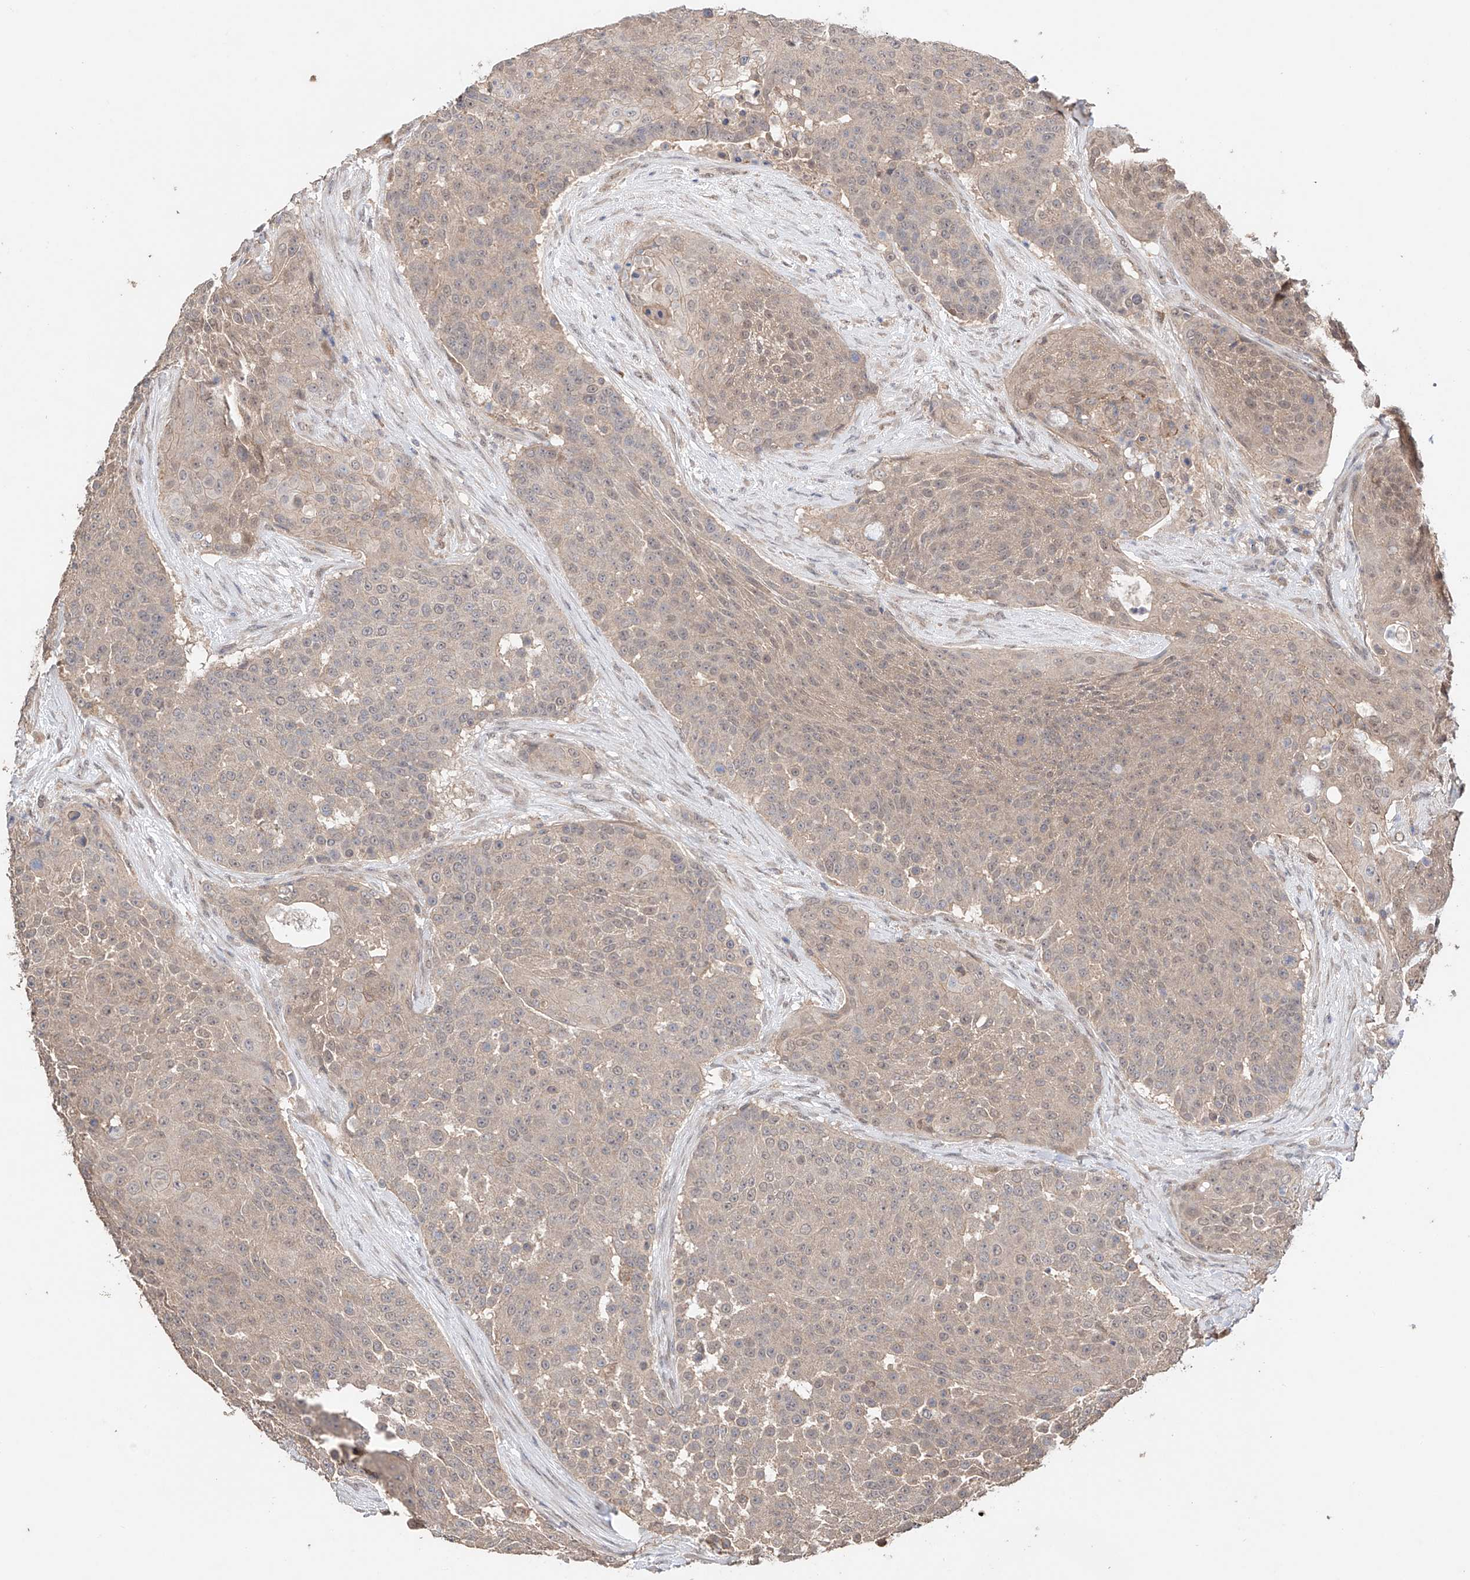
{"staining": {"intensity": "weak", "quantity": ">75%", "location": "cytoplasmic/membranous"}, "tissue": "urothelial cancer", "cell_type": "Tumor cells", "image_type": "cancer", "snomed": [{"axis": "morphology", "description": "Urothelial carcinoma, High grade"}, {"axis": "topography", "description": "Urinary bladder"}], "caption": "Protein positivity by immunohistochemistry (IHC) displays weak cytoplasmic/membranous positivity in approximately >75% of tumor cells in urothelial cancer.", "gene": "ZFHX2", "patient": {"sex": "female", "age": 63}}